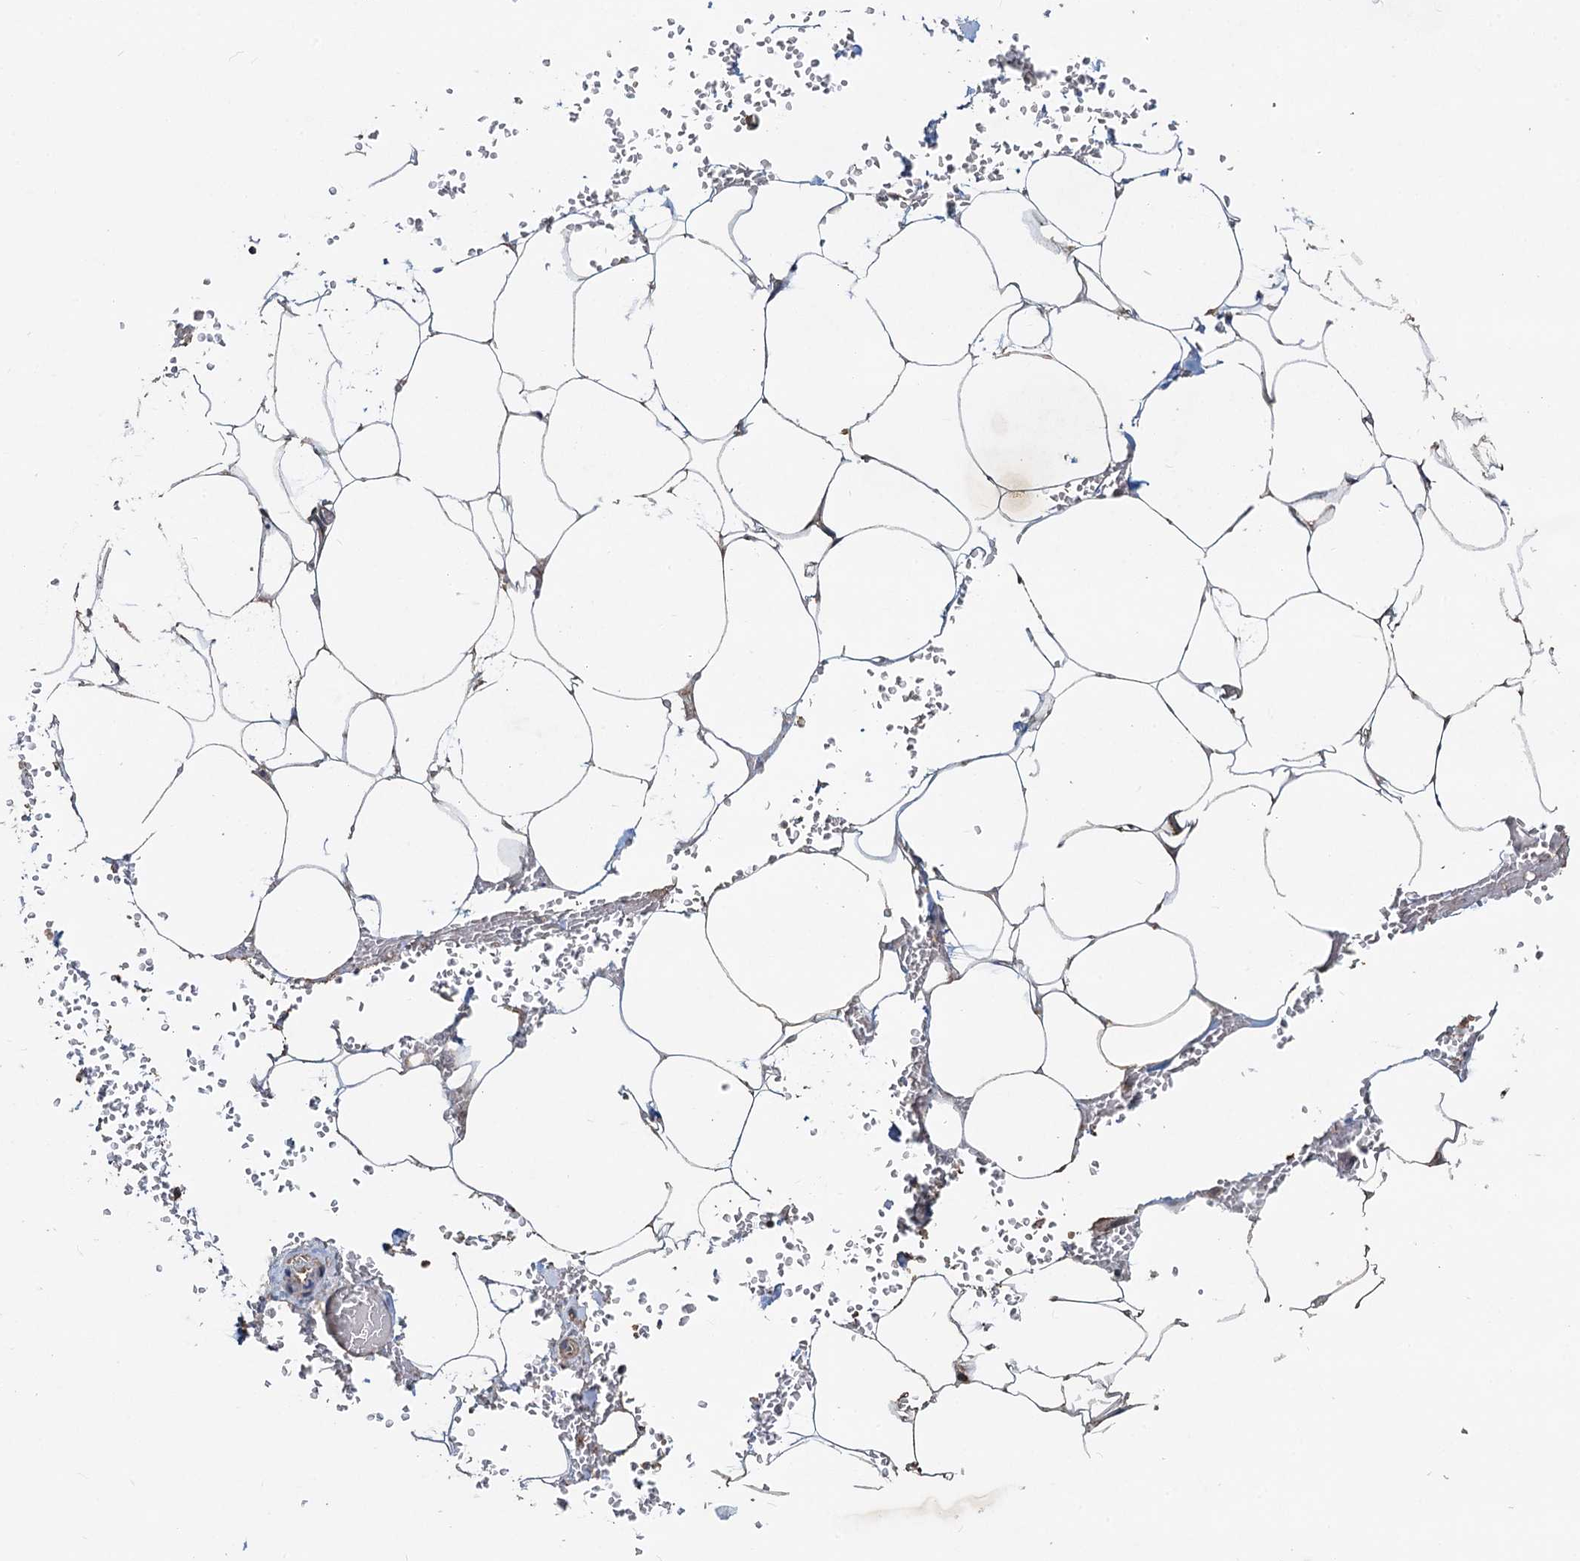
{"staining": {"intensity": "moderate", "quantity": ">75%", "location": "cytoplasmic/membranous"}, "tissue": "adipose tissue", "cell_type": "Adipocytes", "image_type": "normal", "snomed": [{"axis": "morphology", "description": "Normal tissue, NOS"}, {"axis": "topography", "description": "Gallbladder"}, {"axis": "topography", "description": "Peripheral nerve tissue"}], "caption": "A brown stain shows moderate cytoplasmic/membranous expression of a protein in adipocytes of unremarkable human adipose tissue. Immunohistochemistry (ihc) stains the protein of interest in brown and the nuclei are stained blue.", "gene": "SDS", "patient": {"sex": "male", "age": 38}}